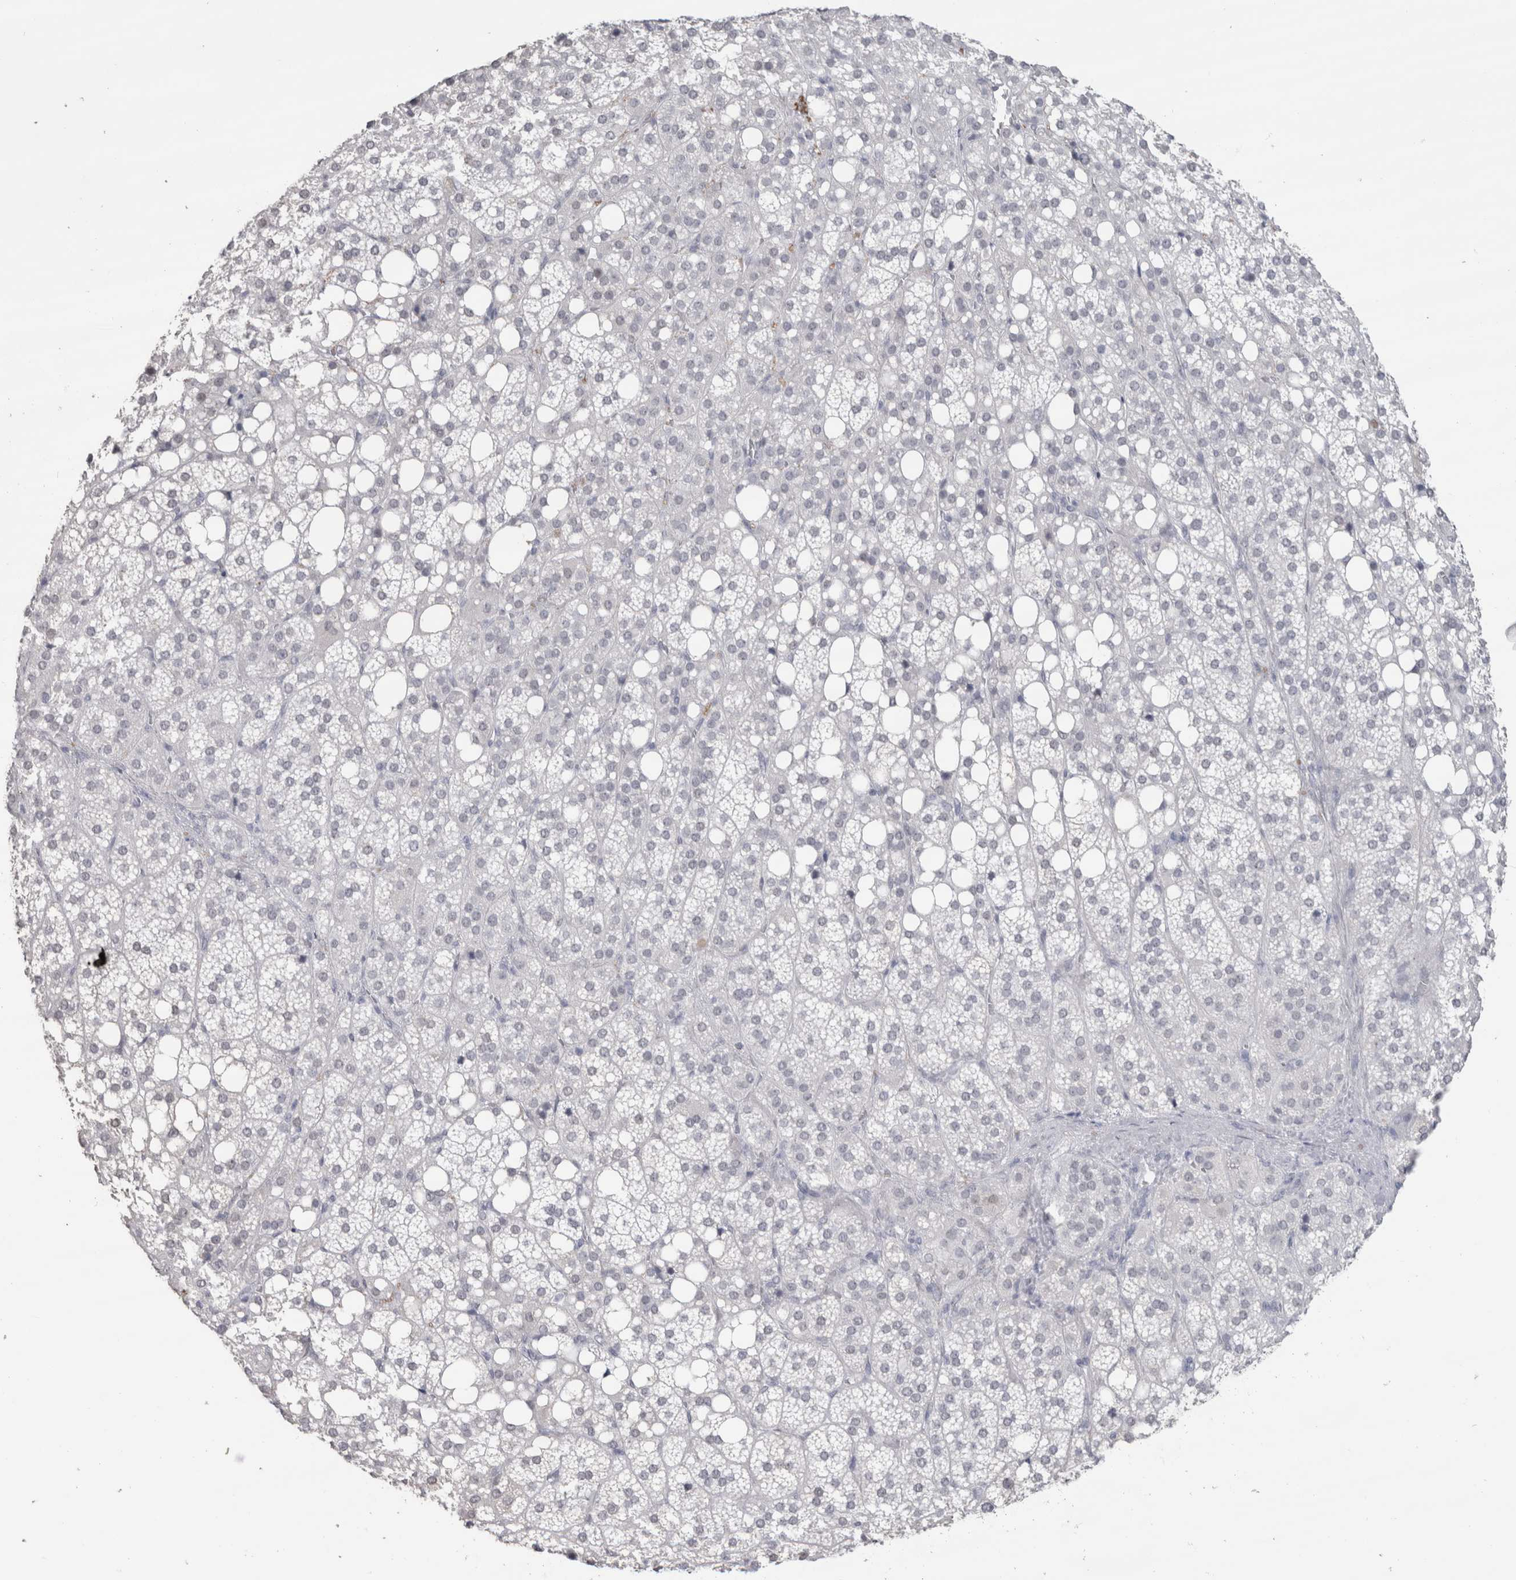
{"staining": {"intensity": "weak", "quantity": "<25%", "location": "cytoplasmic/membranous"}, "tissue": "adrenal gland", "cell_type": "Glandular cells", "image_type": "normal", "snomed": [{"axis": "morphology", "description": "Normal tissue, NOS"}, {"axis": "topography", "description": "Adrenal gland"}], "caption": "Immunohistochemistry (IHC) photomicrograph of normal adrenal gland: human adrenal gland stained with DAB (3,3'-diaminobenzidine) demonstrates no significant protein positivity in glandular cells.", "gene": "CDH17", "patient": {"sex": "female", "age": 59}}